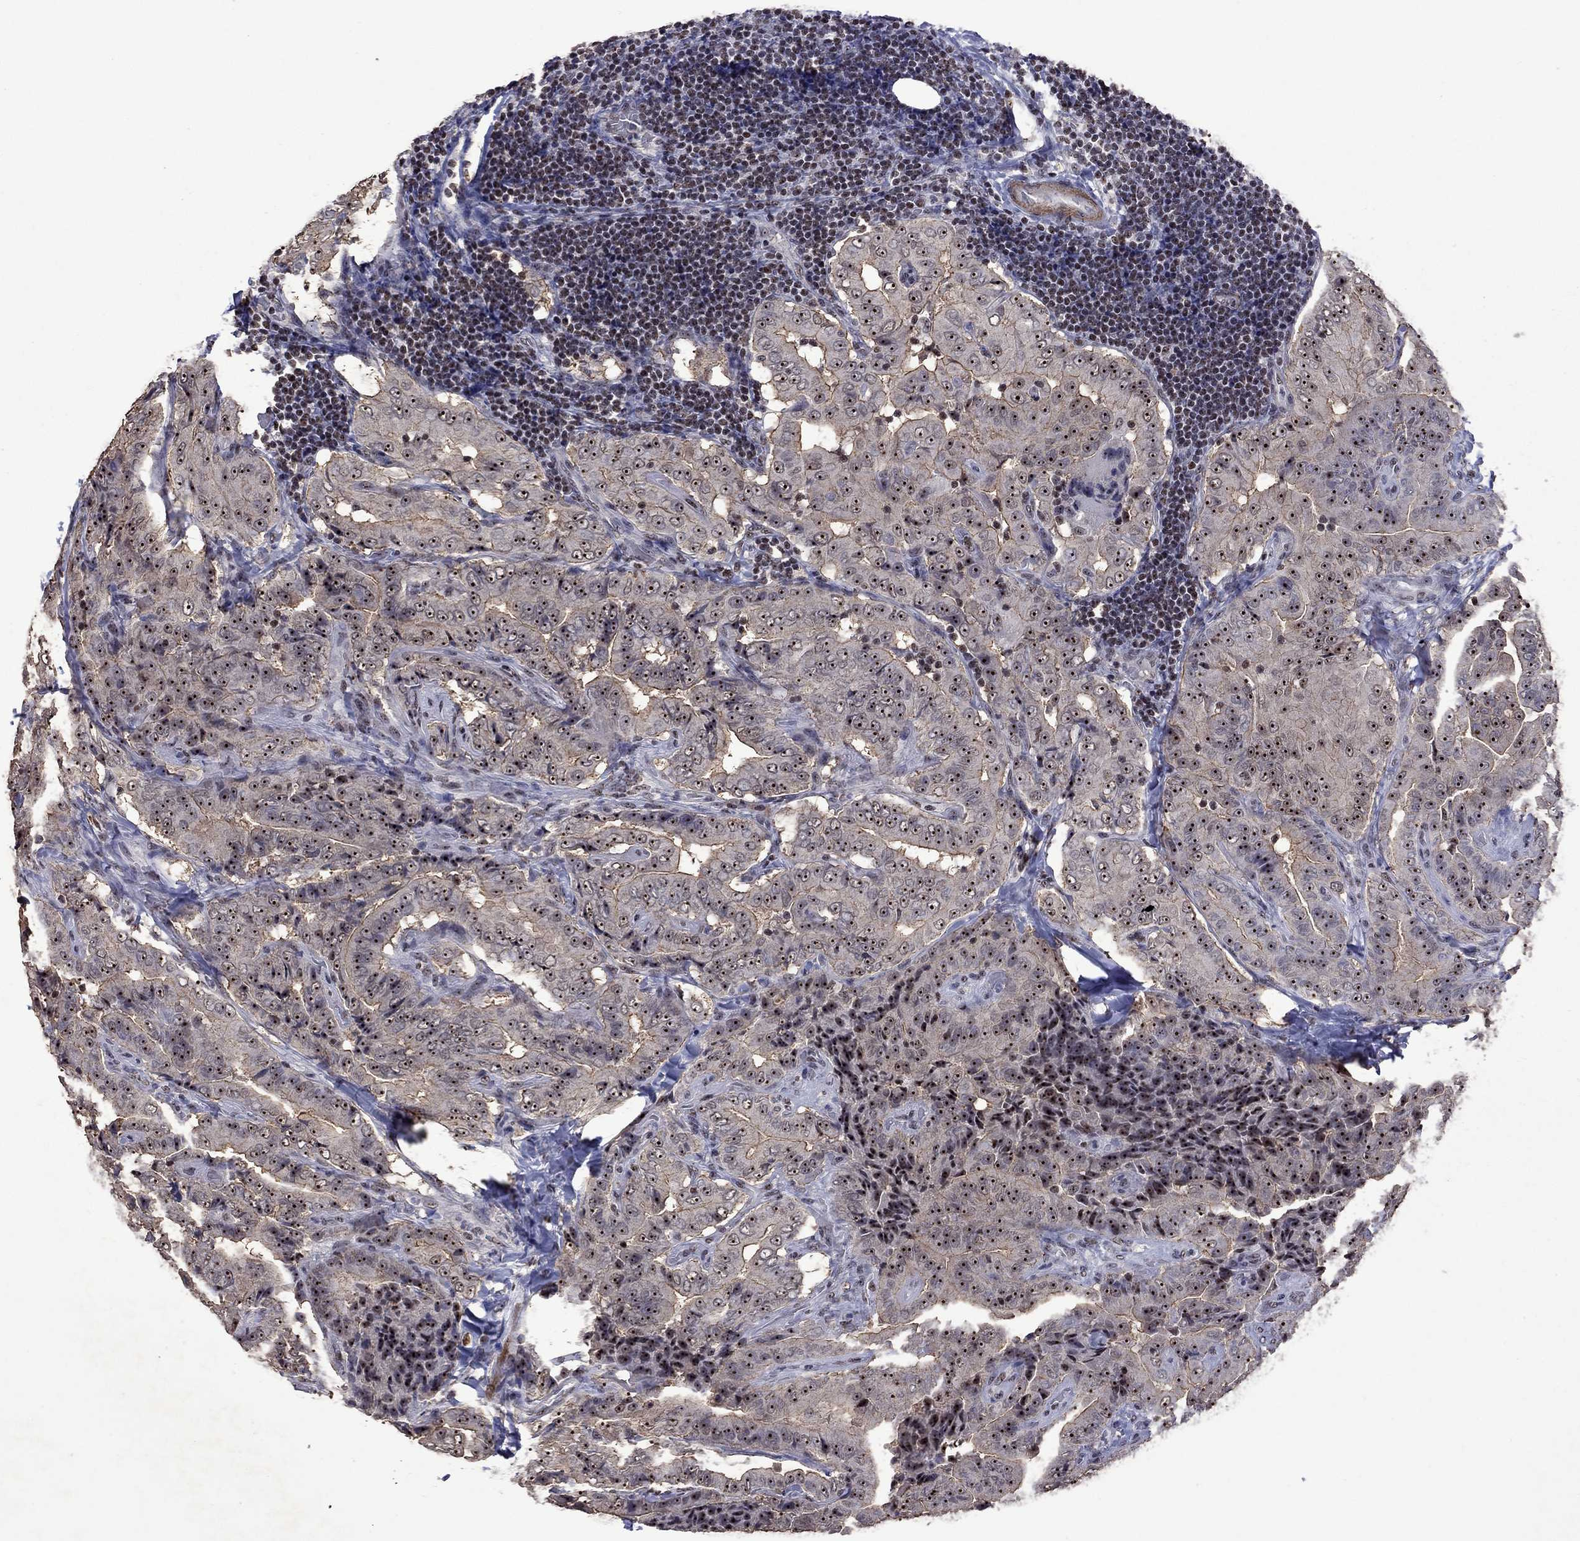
{"staining": {"intensity": "weak", "quantity": ">75%", "location": "nuclear"}, "tissue": "thyroid cancer", "cell_type": "Tumor cells", "image_type": "cancer", "snomed": [{"axis": "morphology", "description": "Papillary adenocarcinoma, NOS"}, {"axis": "topography", "description": "Thyroid gland"}], "caption": "Protein expression by IHC displays weak nuclear staining in about >75% of tumor cells in papillary adenocarcinoma (thyroid). Nuclei are stained in blue.", "gene": "SPOUT1", "patient": {"sex": "male", "age": 61}}